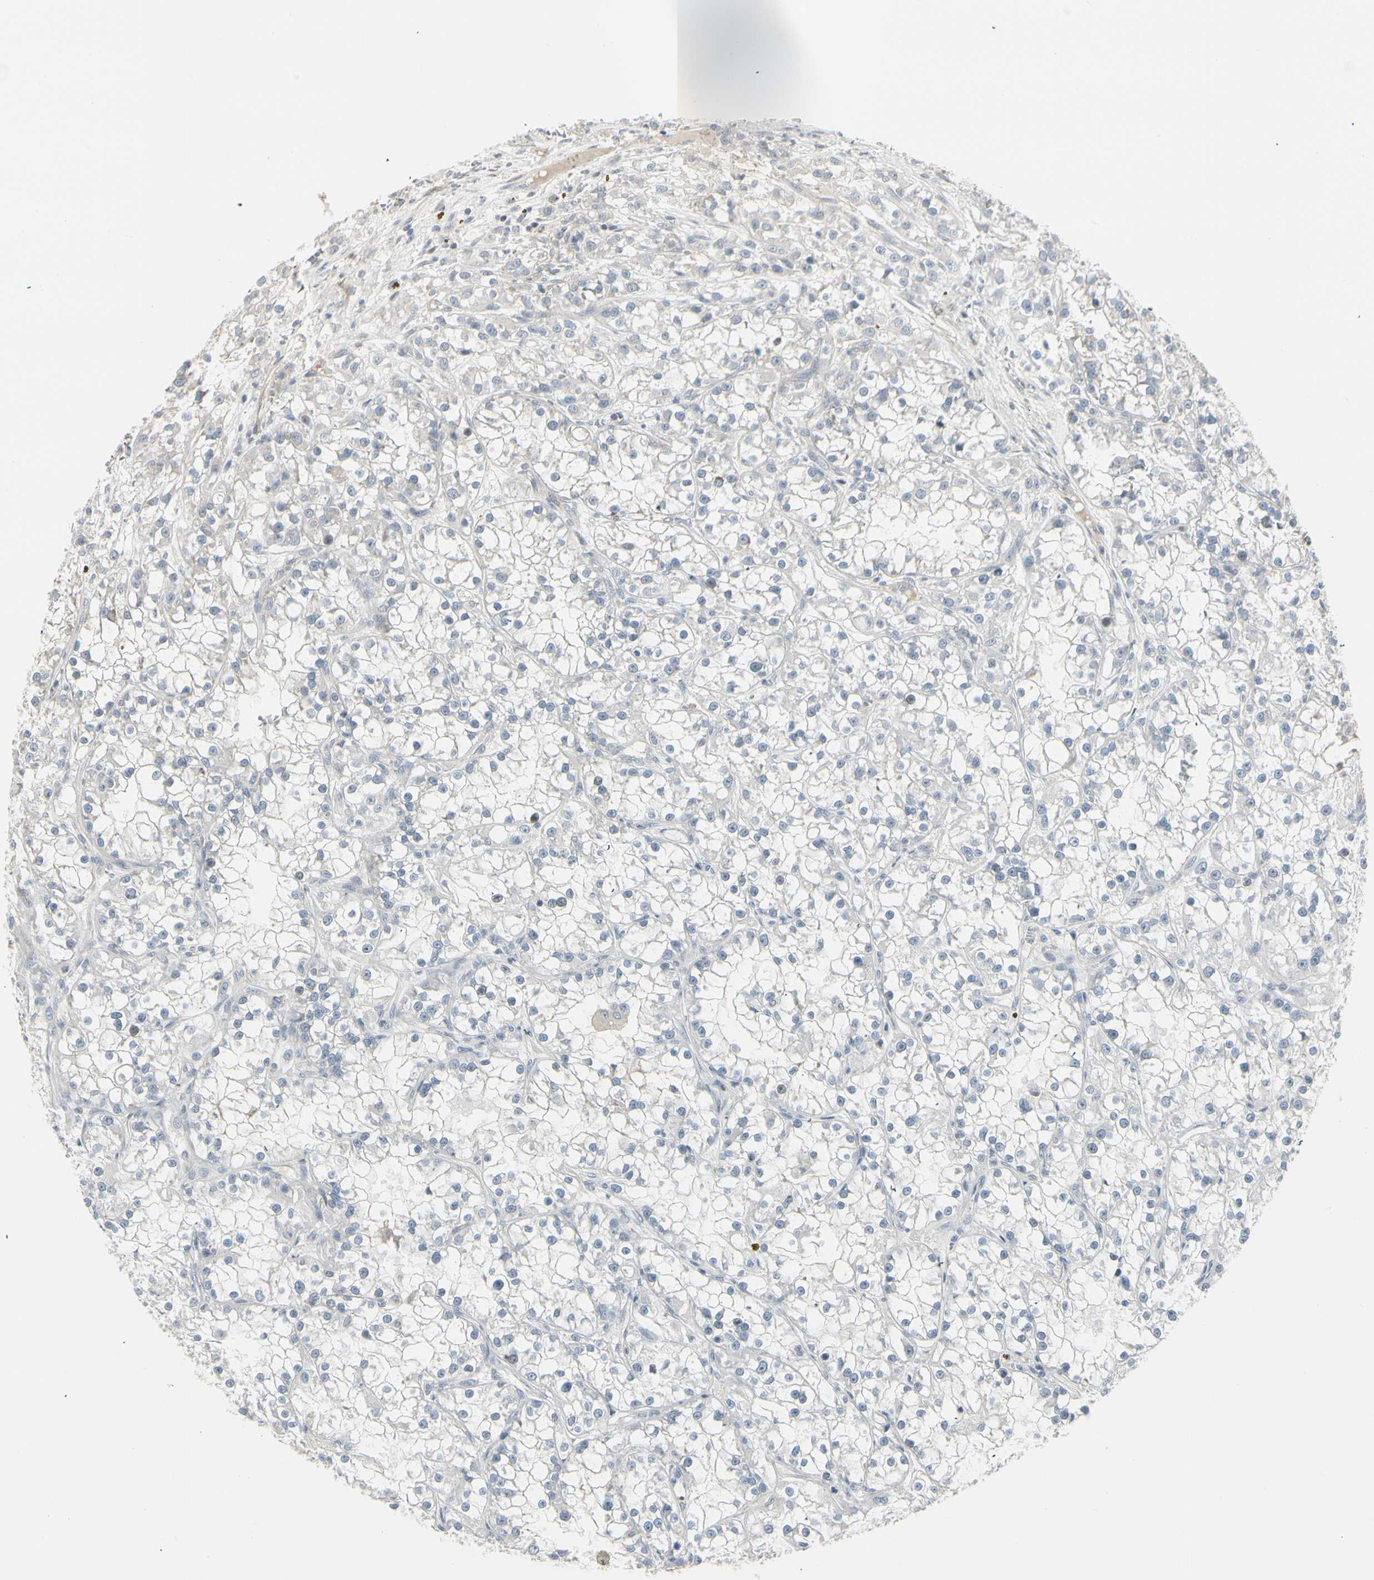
{"staining": {"intensity": "negative", "quantity": "none", "location": "none"}, "tissue": "renal cancer", "cell_type": "Tumor cells", "image_type": "cancer", "snomed": [{"axis": "morphology", "description": "Adenocarcinoma, NOS"}, {"axis": "topography", "description": "Kidney"}], "caption": "The IHC histopathology image has no significant staining in tumor cells of renal cancer (adenocarcinoma) tissue. The staining was performed using DAB to visualize the protein expression in brown, while the nuclei were stained in blue with hematoxylin (Magnification: 20x).", "gene": "DMPK", "patient": {"sex": "female", "age": 52}}